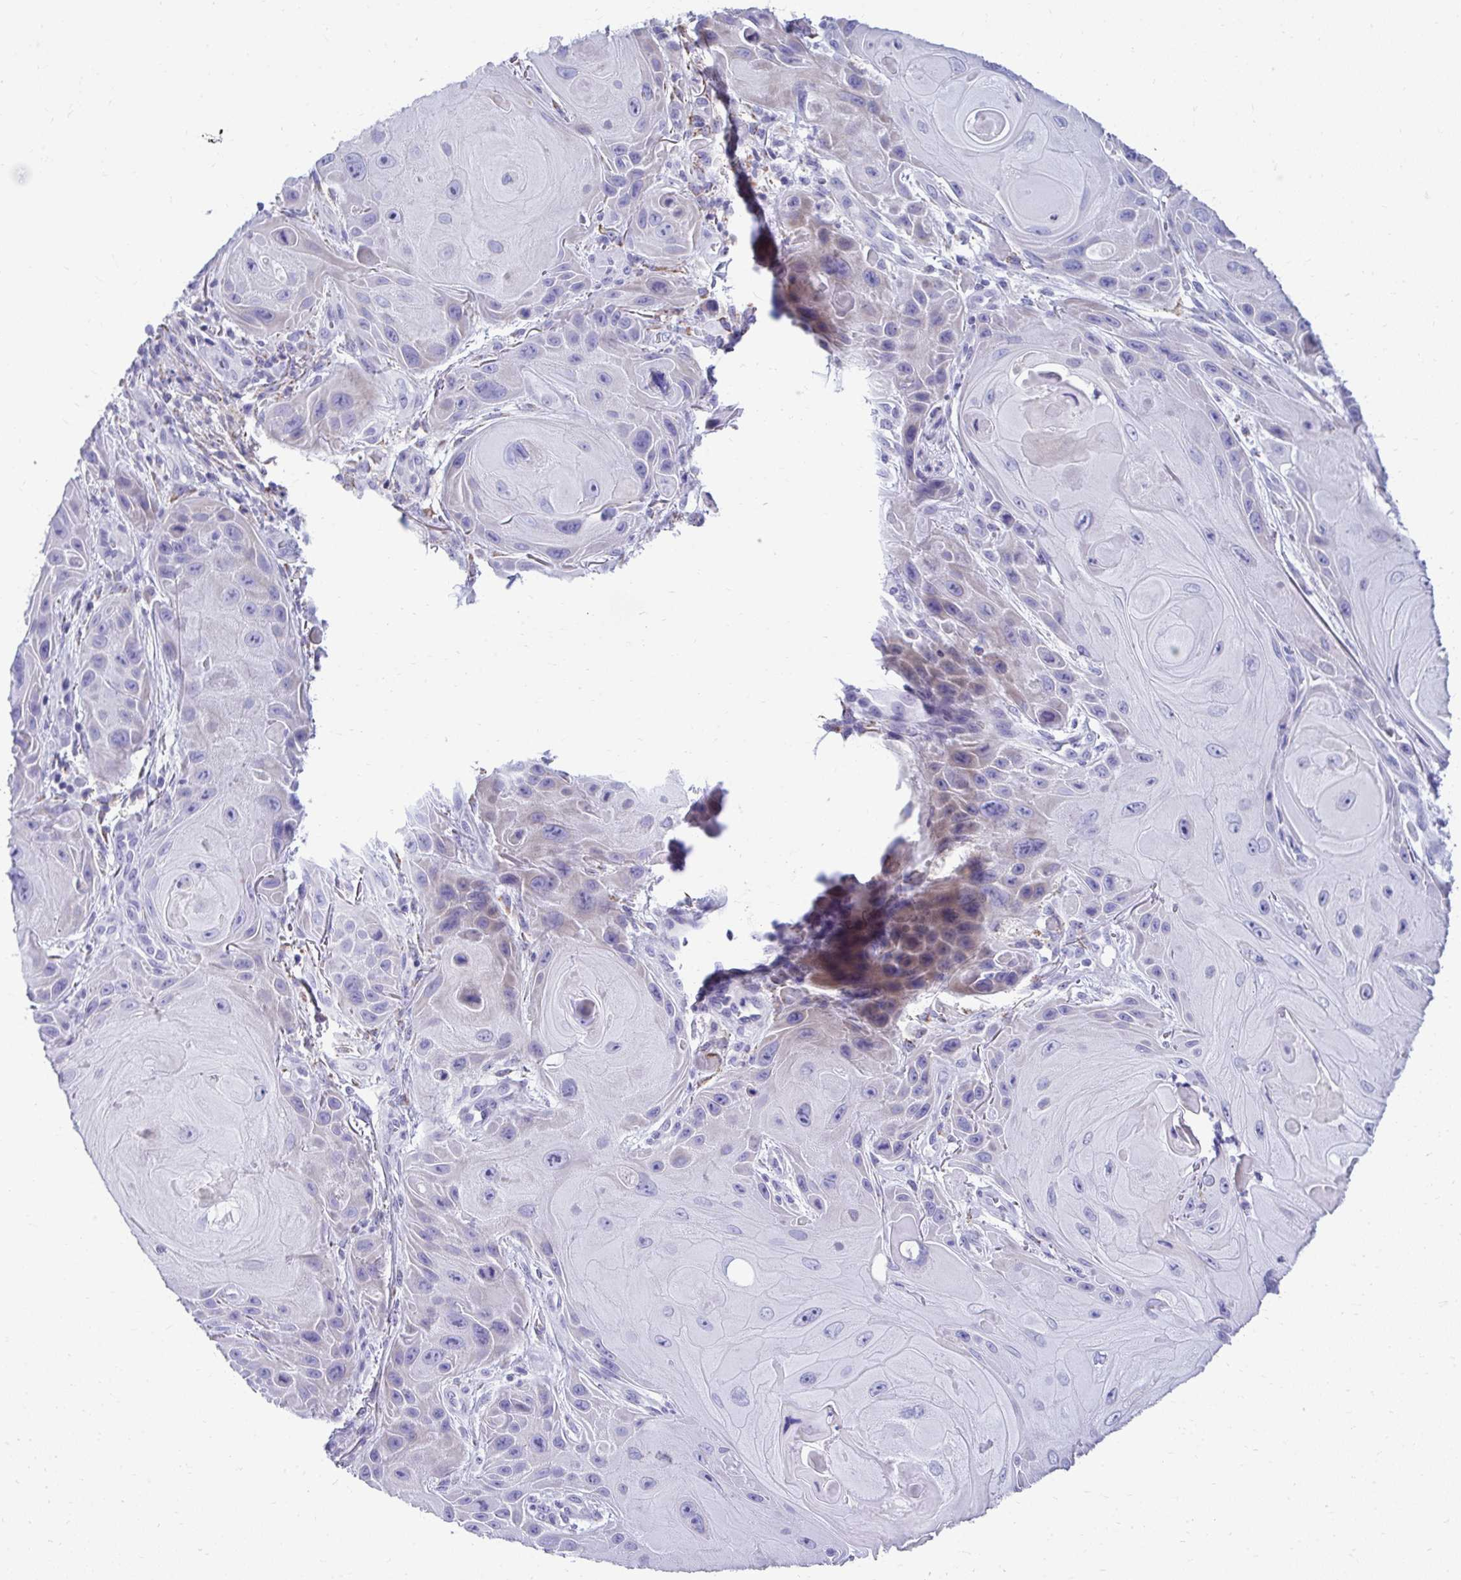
{"staining": {"intensity": "negative", "quantity": "none", "location": "none"}, "tissue": "skin cancer", "cell_type": "Tumor cells", "image_type": "cancer", "snomed": [{"axis": "morphology", "description": "Squamous cell carcinoma, NOS"}, {"axis": "topography", "description": "Skin"}], "caption": "Tumor cells show no significant expression in skin cancer (squamous cell carcinoma).", "gene": "AIG1", "patient": {"sex": "female", "age": 94}}